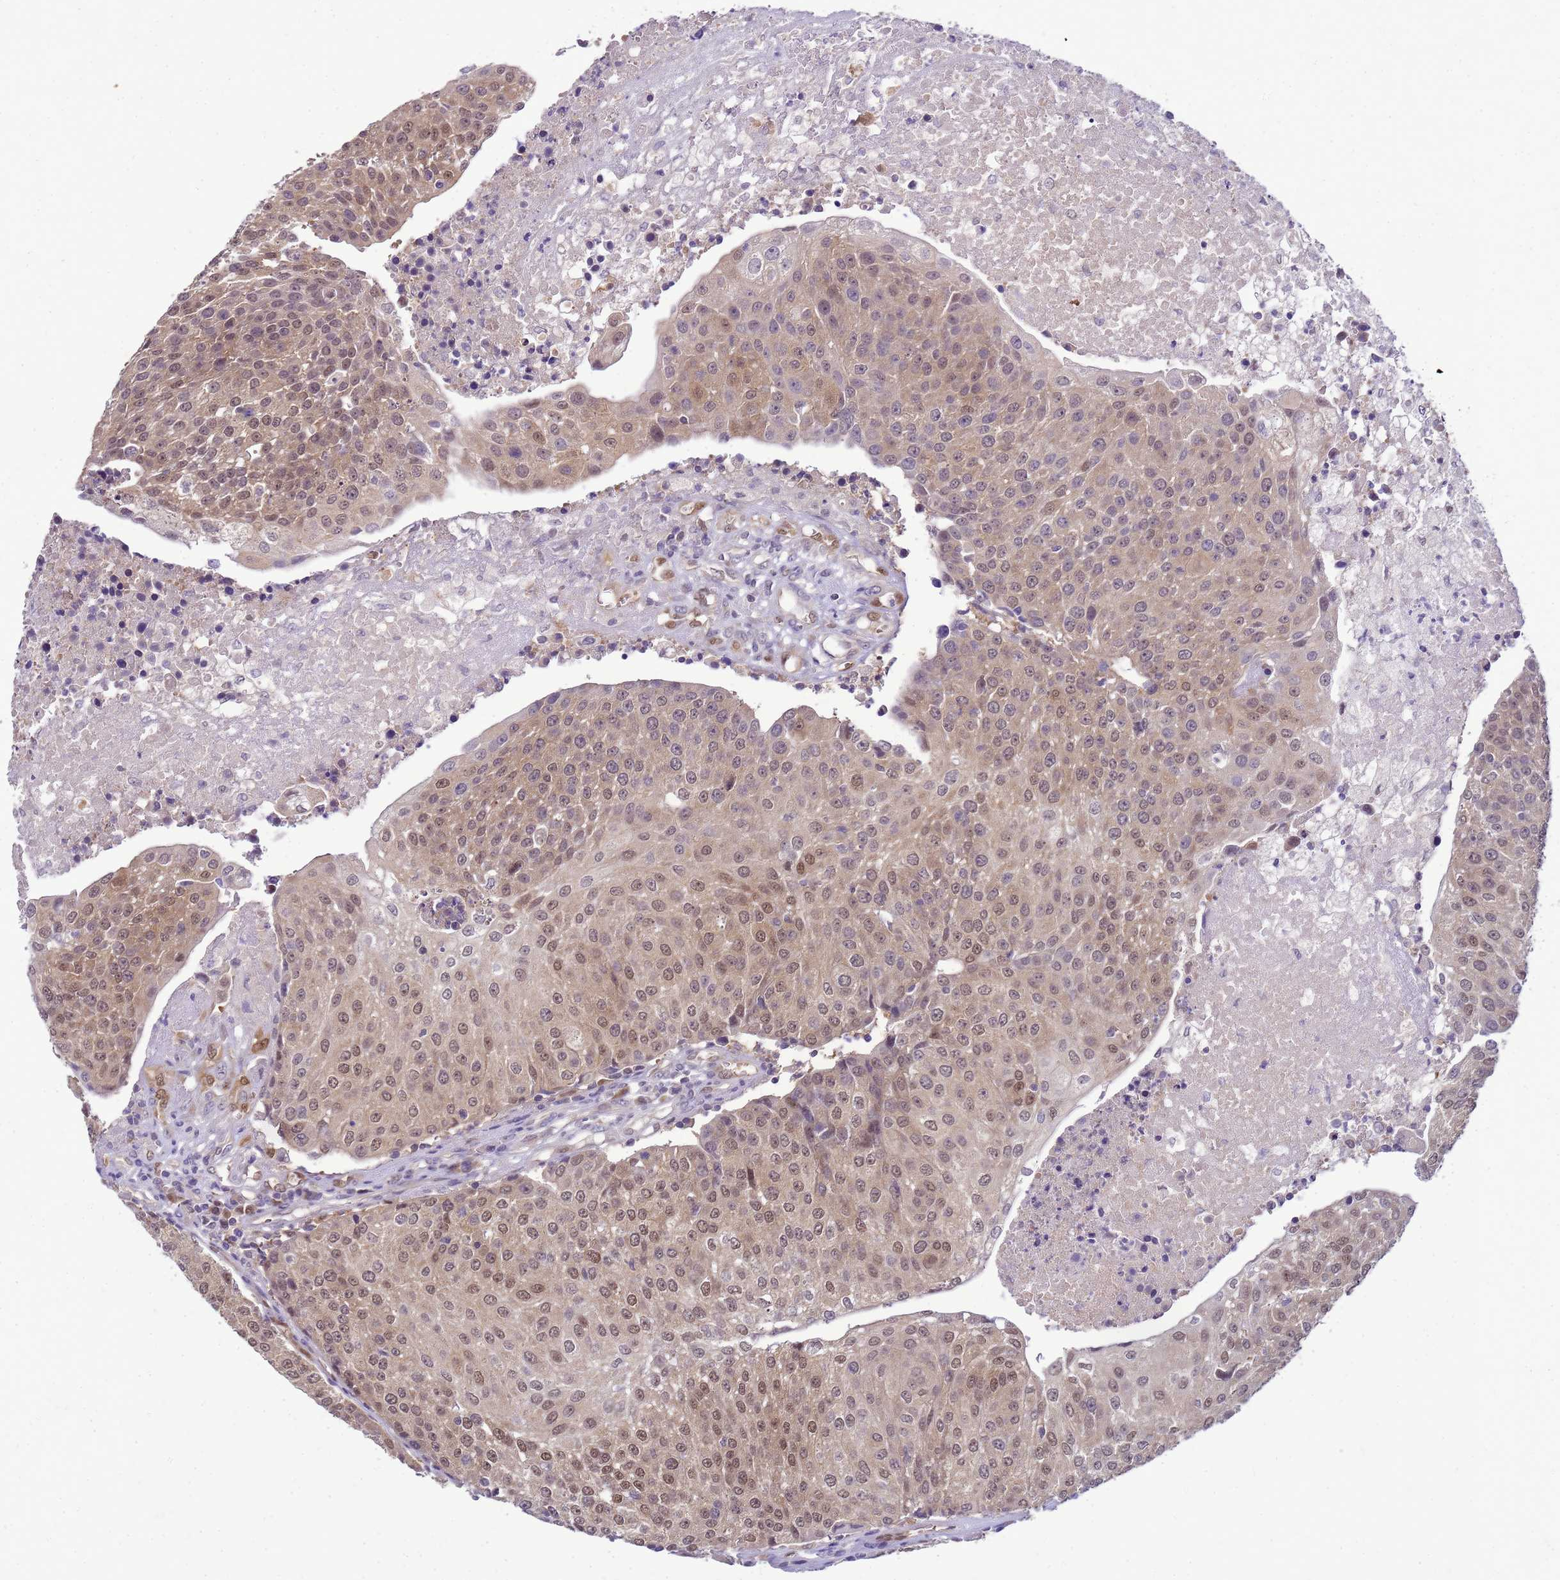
{"staining": {"intensity": "moderate", "quantity": ">75%", "location": "nuclear"}, "tissue": "urothelial cancer", "cell_type": "Tumor cells", "image_type": "cancer", "snomed": [{"axis": "morphology", "description": "Urothelial carcinoma, High grade"}, {"axis": "topography", "description": "Urinary bladder"}], "caption": "Protein staining of urothelial cancer tissue displays moderate nuclear positivity in approximately >75% of tumor cells.", "gene": "DDI2", "patient": {"sex": "female", "age": 85}}